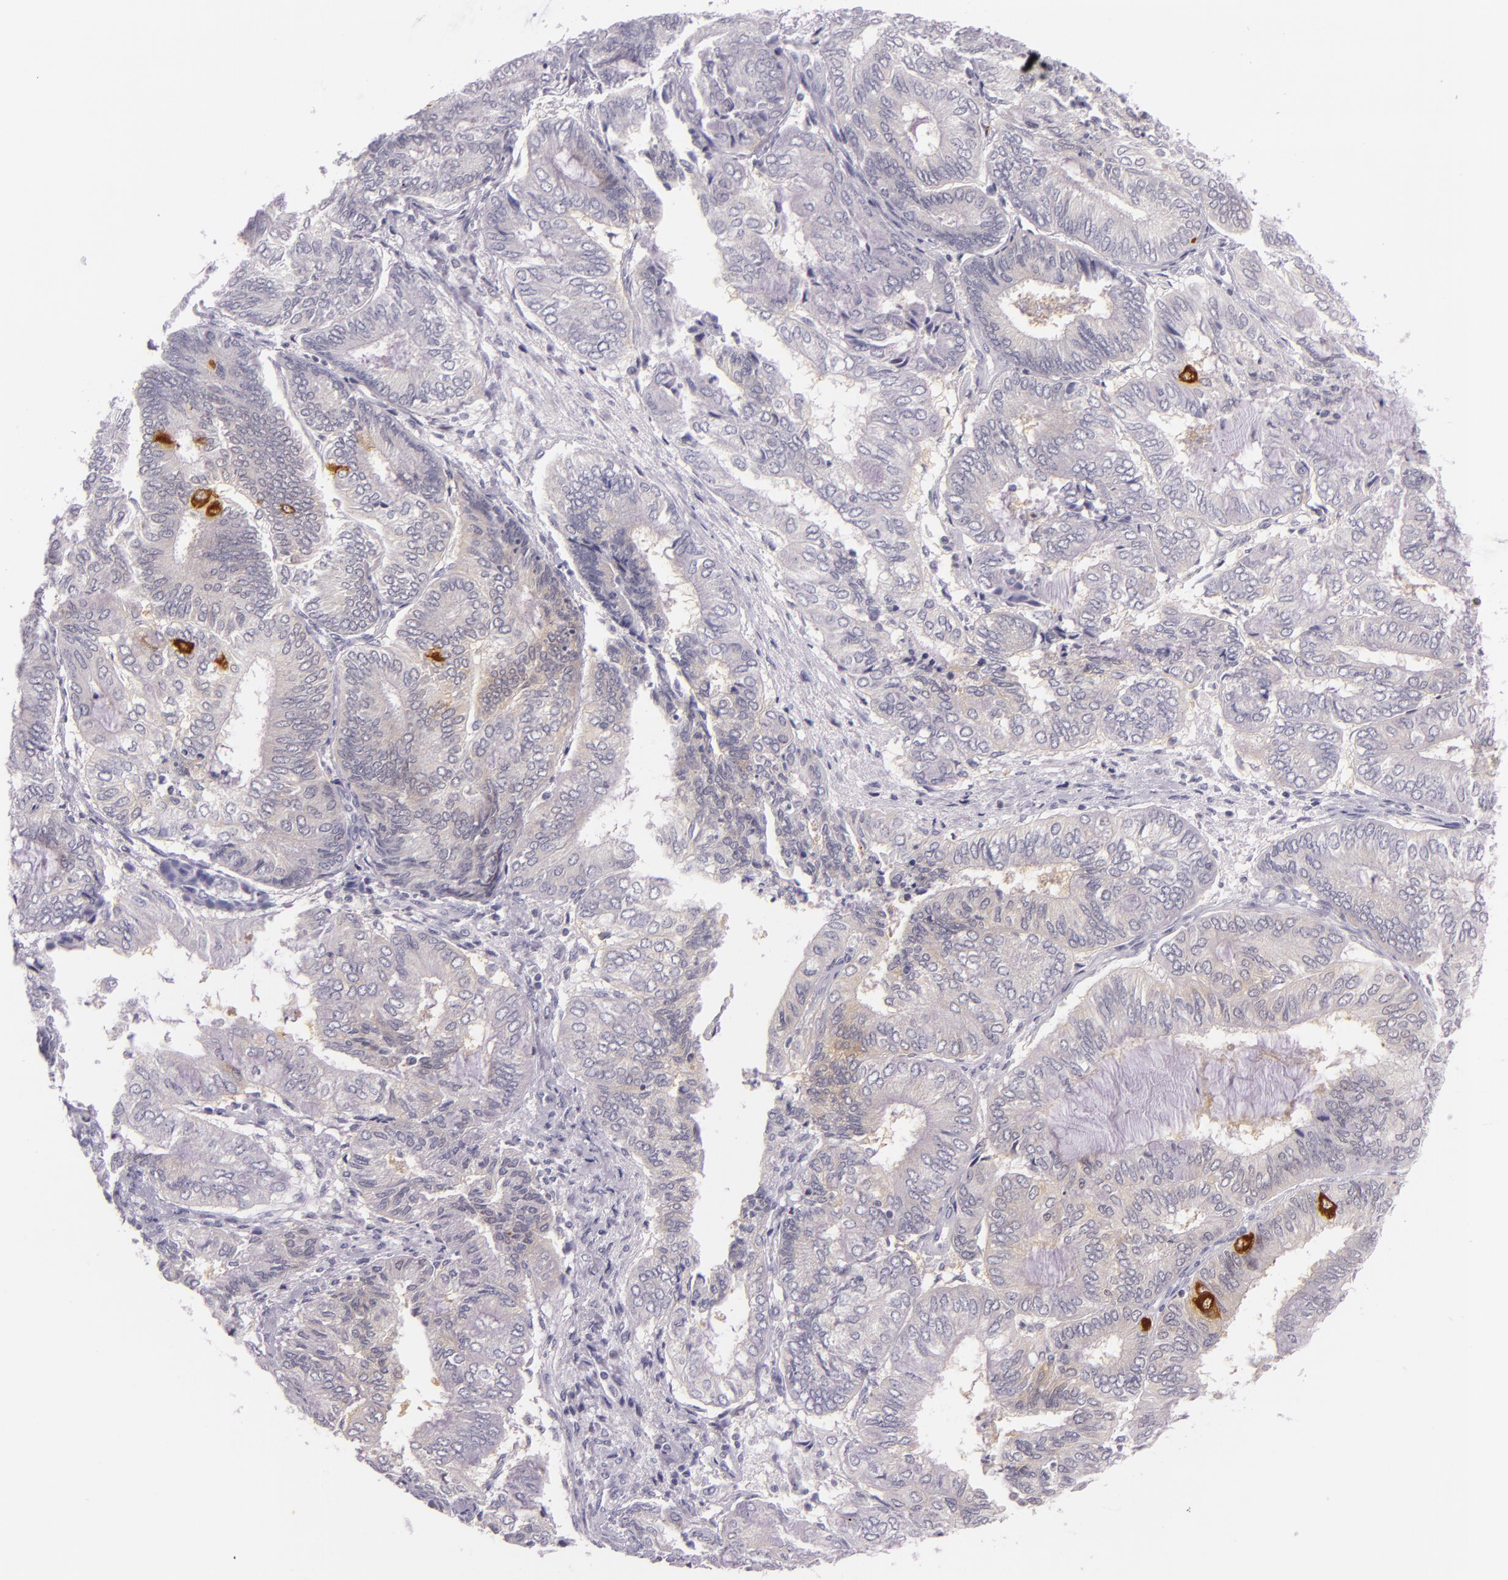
{"staining": {"intensity": "strong", "quantity": "<25%", "location": "cytoplasmic/membranous"}, "tissue": "endometrial cancer", "cell_type": "Tumor cells", "image_type": "cancer", "snomed": [{"axis": "morphology", "description": "Adenocarcinoma, NOS"}, {"axis": "topography", "description": "Endometrium"}], "caption": "Immunohistochemistry (IHC) histopathology image of neoplastic tissue: adenocarcinoma (endometrial) stained using immunohistochemistry (IHC) demonstrates medium levels of strong protein expression localized specifically in the cytoplasmic/membranous of tumor cells, appearing as a cytoplasmic/membranous brown color.", "gene": "HSP90AA1", "patient": {"sex": "female", "age": 59}}